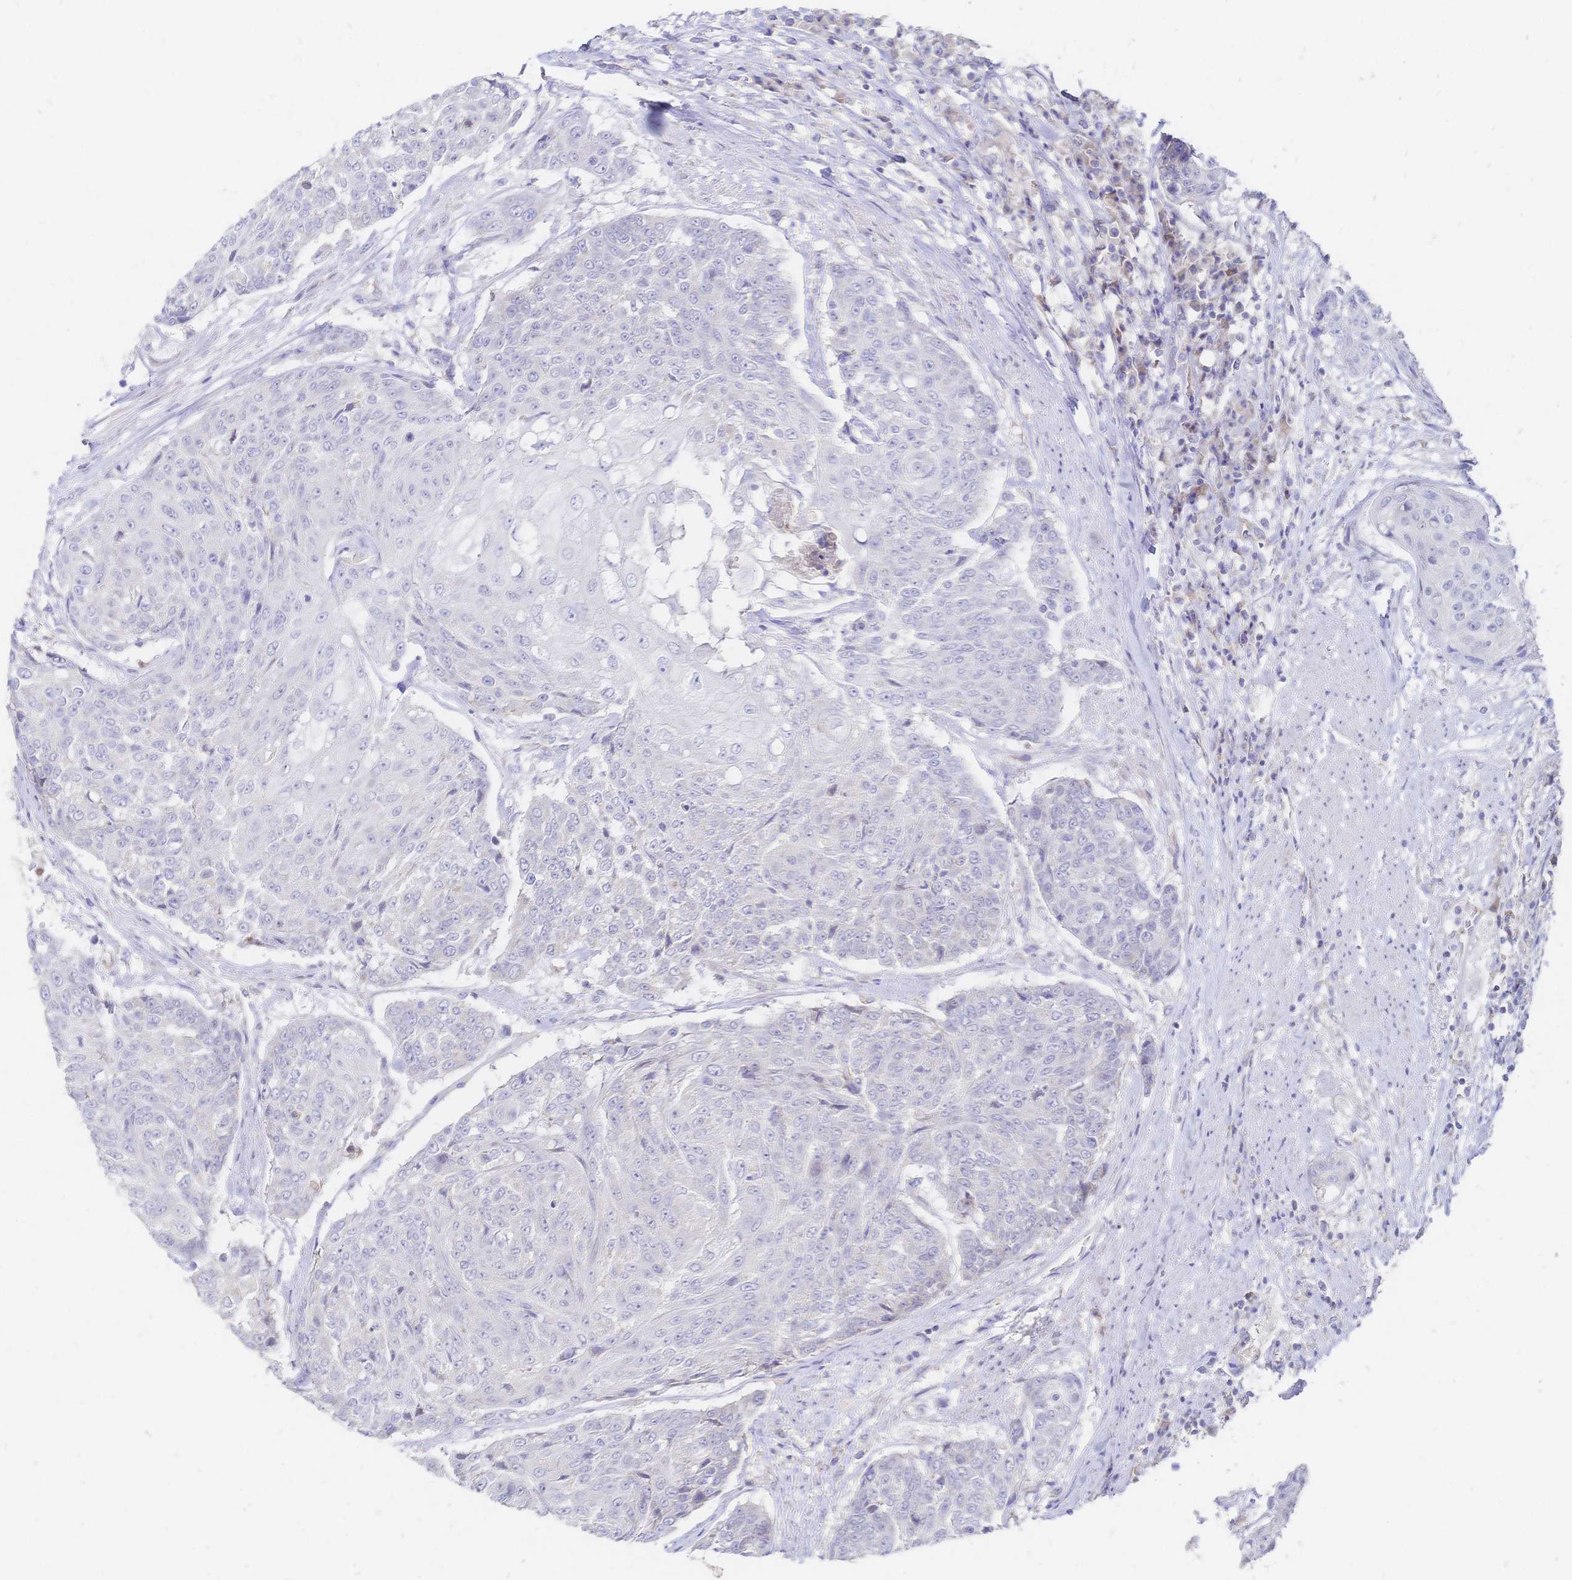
{"staining": {"intensity": "moderate", "quantity": "<25%", "location": "cytoplasmic/membranous"}, "tissue": "urothelial cancer", "cell_type": "Tumor cells", "image_type": "cancer", "snomed": [{"axis": "morphology", "description": "Urothelial carcinoma, High grade"}, {"axis": "topography", "description": "Urinary bladder"}], "caption": "Brown immunohistochemical staining in high-grade urothelial carcinoma displays moderate cytoplasmic/membranous positivity in approximately <25% of tumor cells. (brown staining indicates protein expression, while blue staining denotes nuclei).", "gene": "VWC2L", "patient": {"sex": "female", "age": 63}}